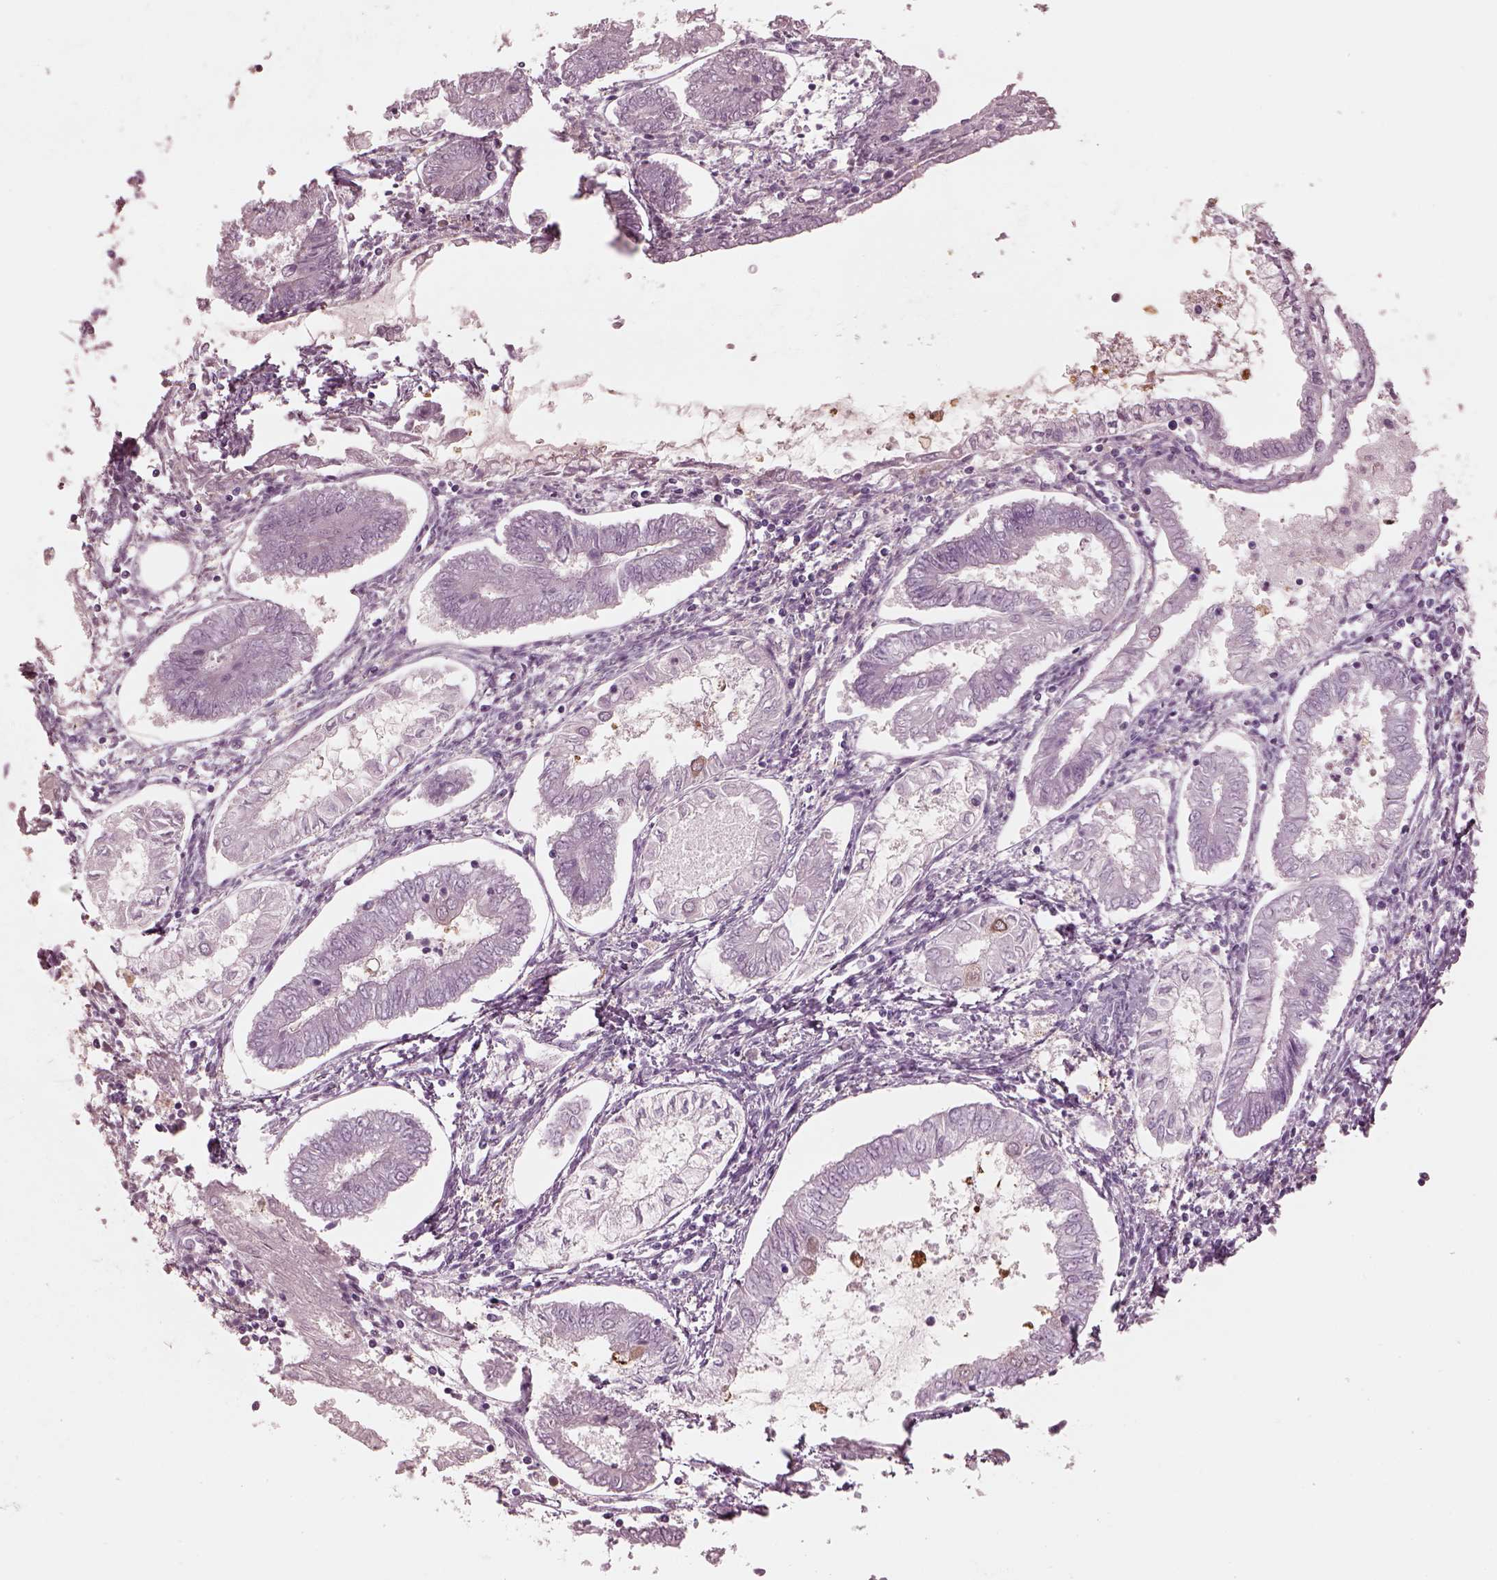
{"staining": {"intensity": "negative", "quantity": "none", "location": "none"}, "tissue": "endometrial cancer", "cell_type": "Tumor cells", "image_type": "cancer", "snomed": [{"axis": "morphology", "description": "Adenocarcinoma, NOS"}, {"axis": "topography", "description": "Endometrium"}], "caption": "Image shows no protein staining in tumor cells of endometrial cancer (adenocarcinoma) tissue.", "gene": "C2orf81", "patient": {"sex": "female", "age": 68}}